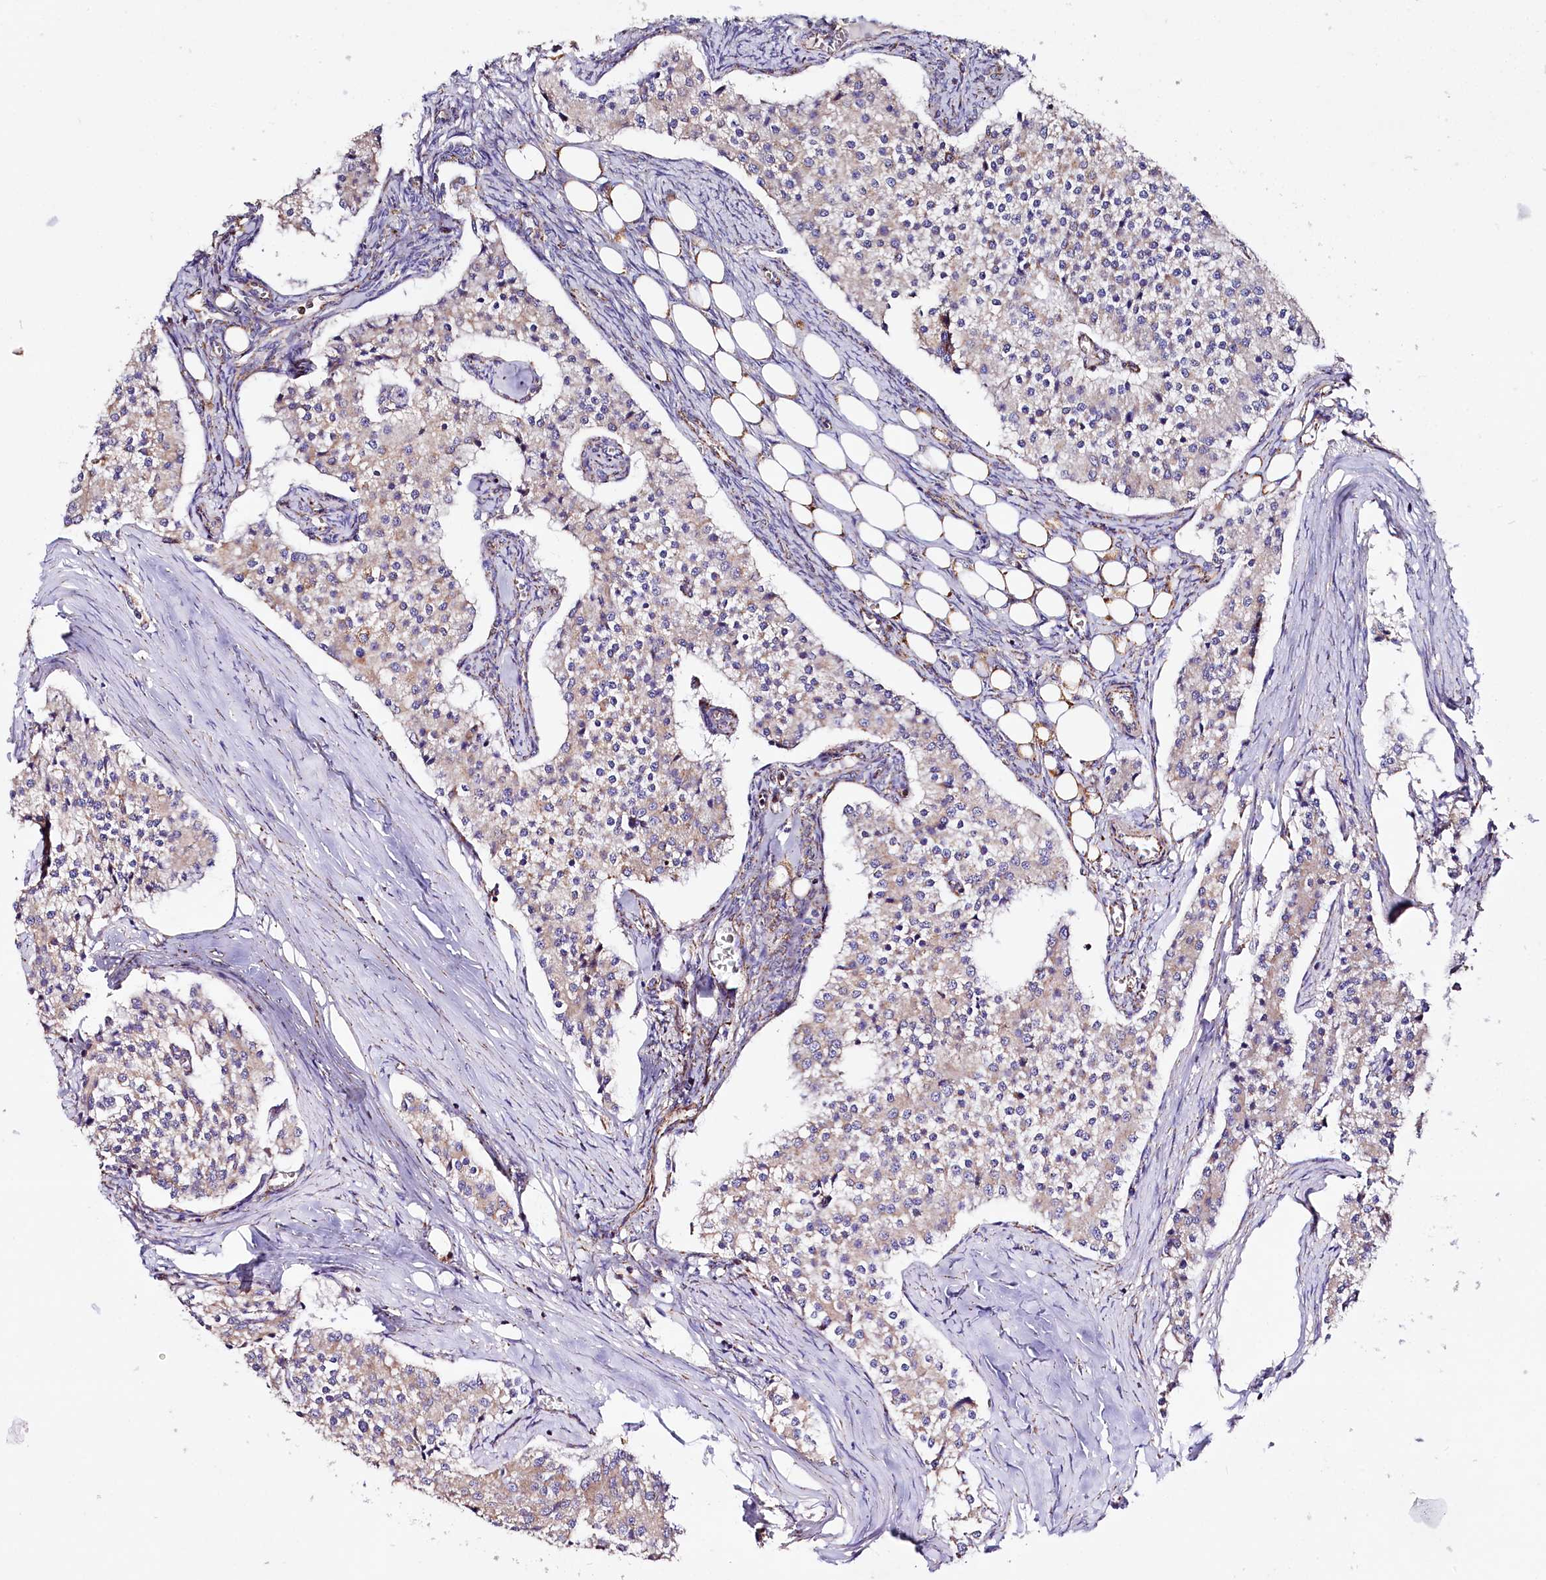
{"staining": {"intensity": "weak", "quantity": "<25%", "location": "cytoplasmic/membranous"}, "tissue": "carcinoid", "cell_type": "Tumor cells", "image_type": "cancer", "snomed": [{"axis": "morphology", "description": "Carcinoid, malignant, NOS"}, {"axis": "topography", "description": "Colon"}], "caption": "This is an immunohistochemistry micrograph of carcinoid. There is no expression in tumor cells.", "gene": "APLP2", "patient": {"sex": "female", "age": 52}}